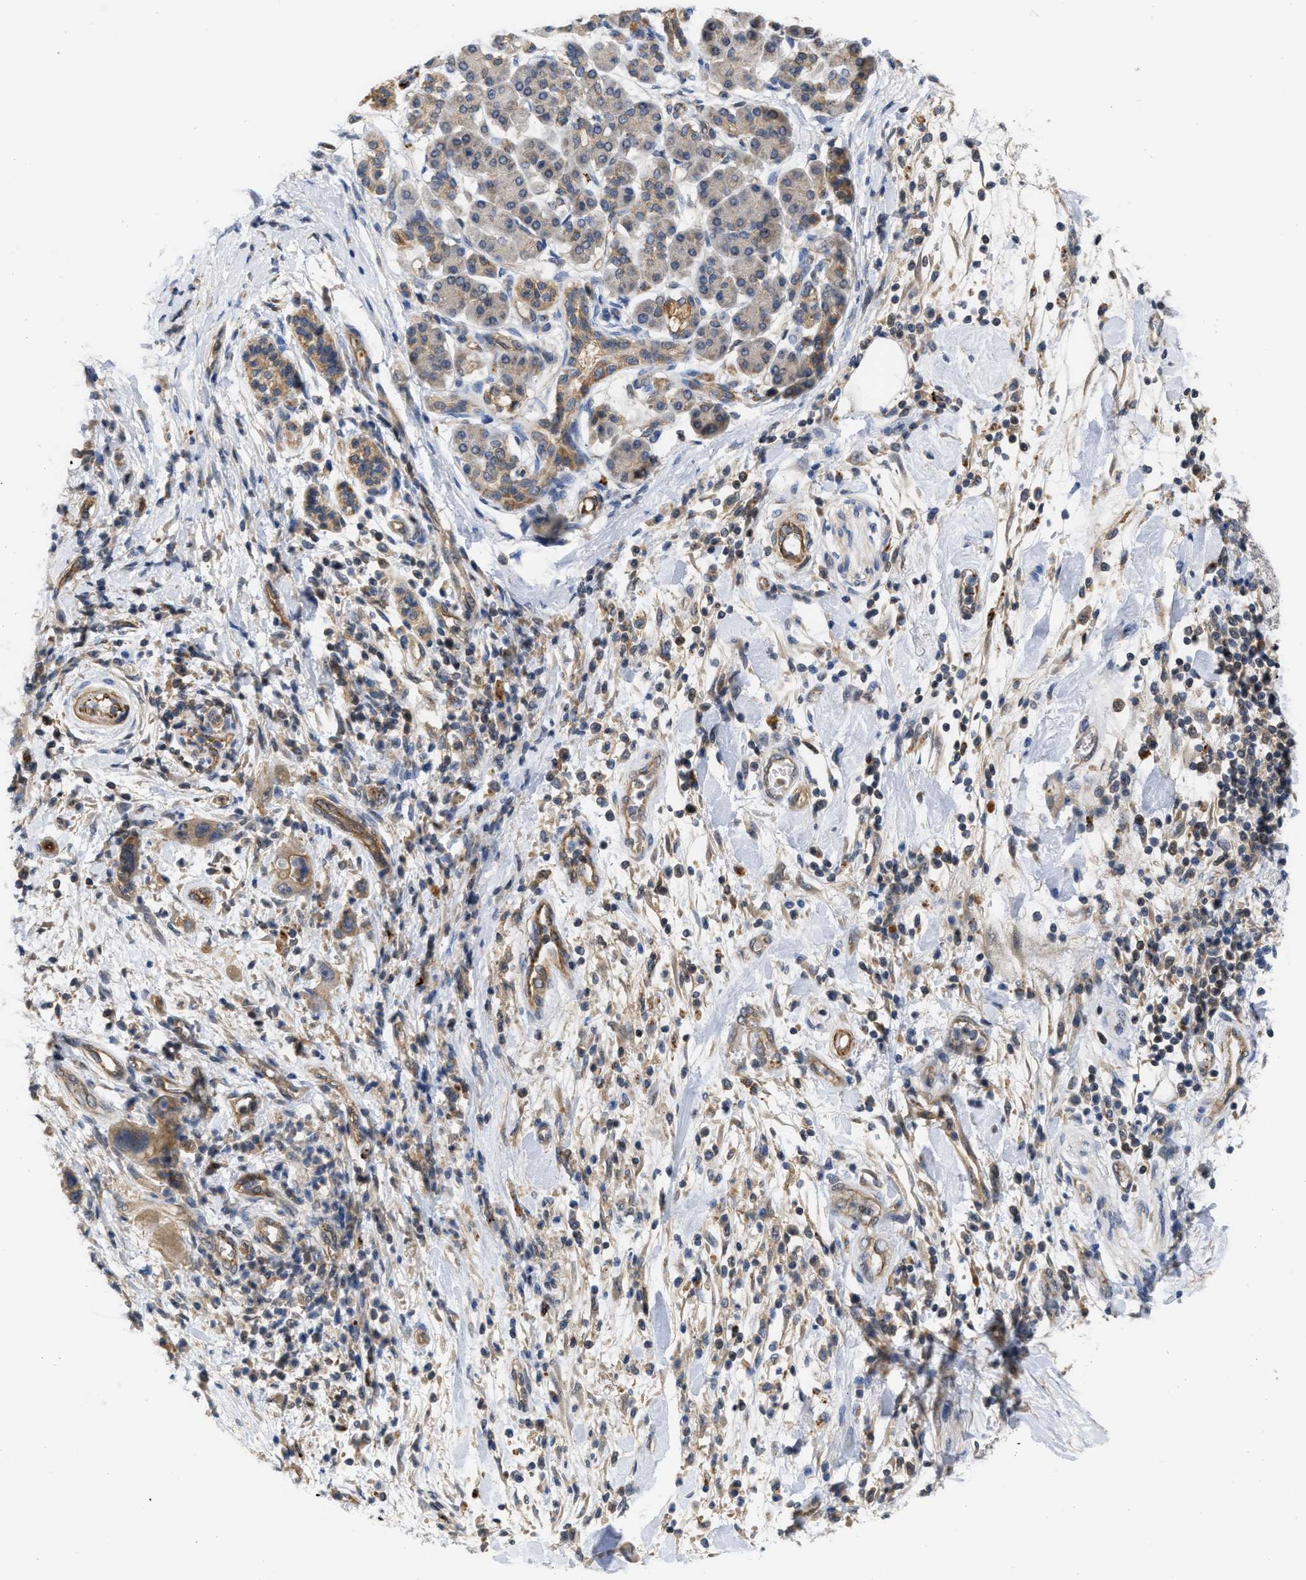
{"staining": {"intensity": "moderate", "quantity": ">75%", "location": "cytoplasmic/membranous"}, "tissue": "pancreatic cancer", "cell_type": "Tumor cells", "image_type": "cancer", "snomed": [{"axis": "morphology", "description": "Normal tissue, NOS"}, {"axis": "morphology", "description": "Adenocarcinoma, NOS"}, {"axis": "topography", "description": "Pancreas"}], "caption": "Protein expression analysis of pancreatic adenocarcinoma demonstrates moderate cytoplasmic/membranous expression in about >75% of tumor cells.", "gene": "NAPEPLD", "patient": {"sex": "female", "age": 71}}